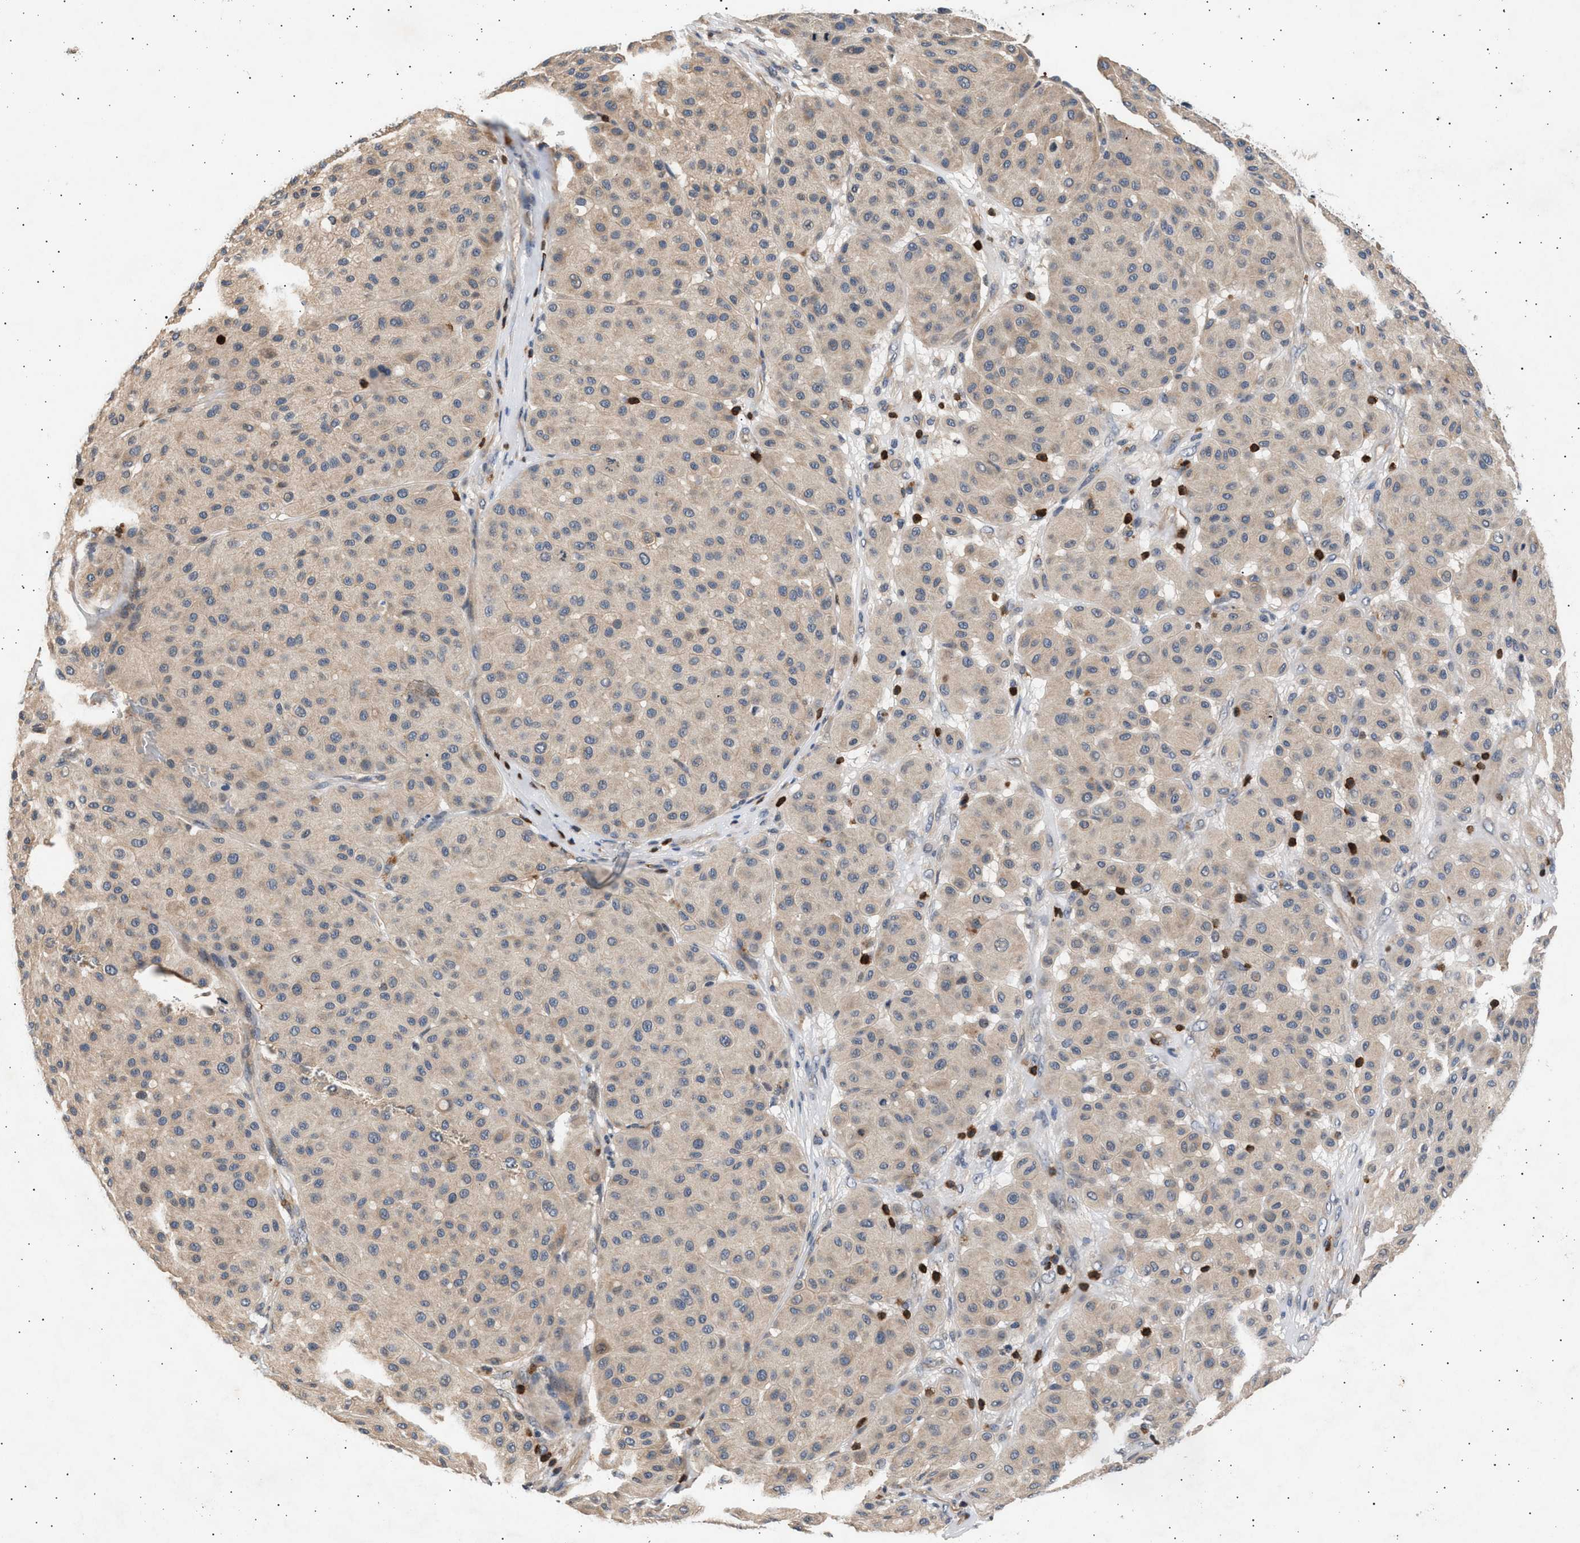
{"staining": {"intensity": "weak", "quantity": "25%-75%", "location": "cytoplasmic/membranous"}, "tissue": "melanoma", "cell_type": "Tumor cells", "image_type": "cancer", "snomed": [{"axis": "morphology", "description": "Normal tissue, NOS"}, {"axis": "morphology", "description": "Malignant melanoma, Metastatic site"}, {"axis": "topography", "description": "Skin"}], "caption": "Malignant melanoma (metastatic site) stained for a protein (brown) demonstrates weak cytoplasmic/membranous positive positivity in about 25%-75% of tumor cells.", "gene": "GRAP2", "patient": {"sex": "male", "age": 41}}